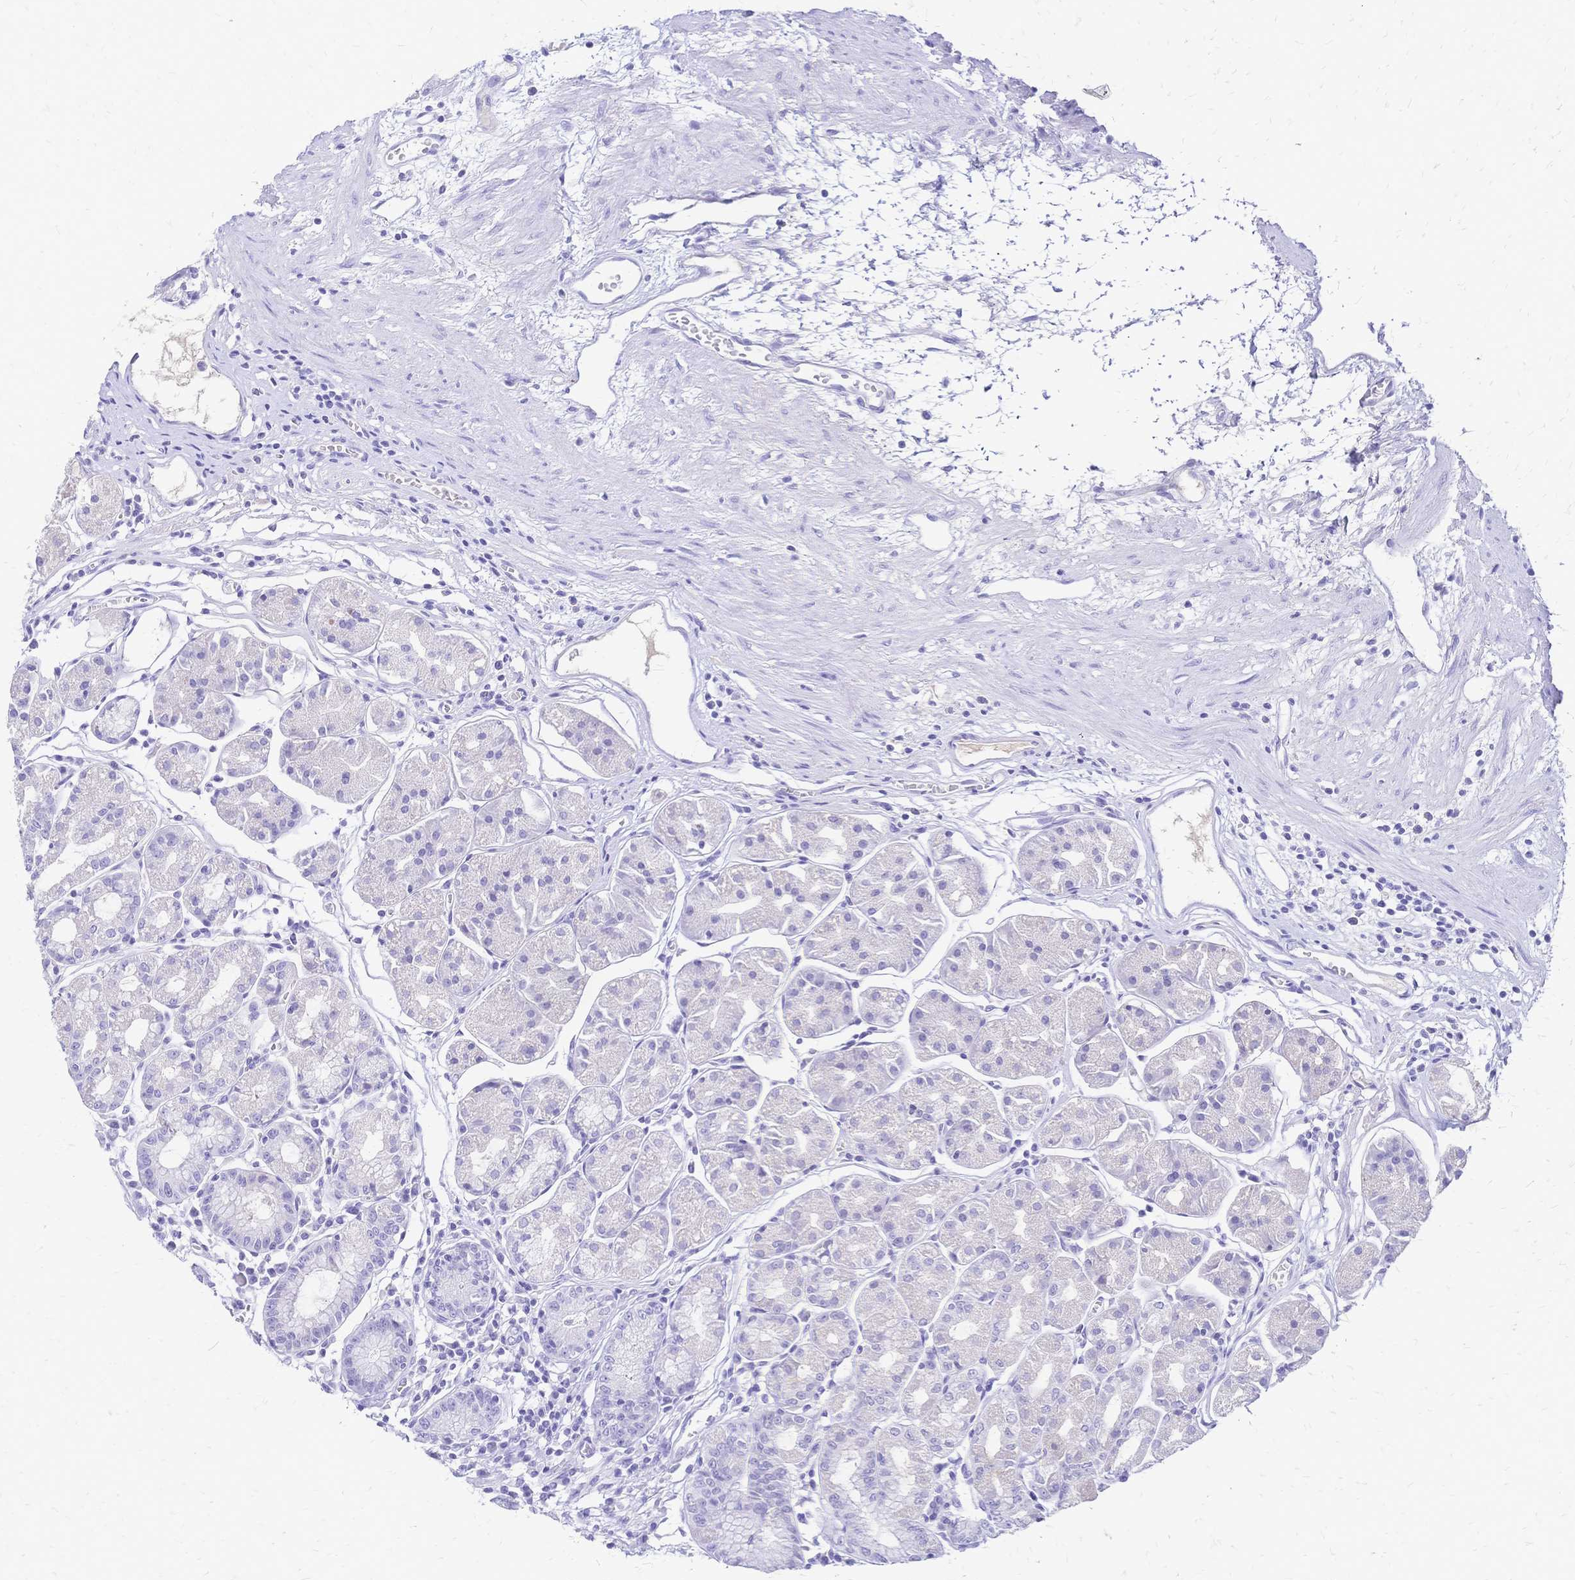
{"staining": {"intensity": "negative", "quantity": "none", "location": "none"}, "tissue": "stomach", "cell_type": "Glandular cells", "image_type": "normal", "snomed": [{"axis": "morphology", "description": "Normal tissue, NOS"}, {"axis": "topography", "description": "Stomach"}], "caption": "High magnification brightfield microscopy of normal stomach stained with DAB (brown) and counterstained with hematoxylin (blue): glandular cells show no significant positivity. (DAB immunohistochemistry (IHC) visualized using brightfield microscopy, high magnification).", "gene": "FA2H", "patient": {"sex": "male", "age": 55}}